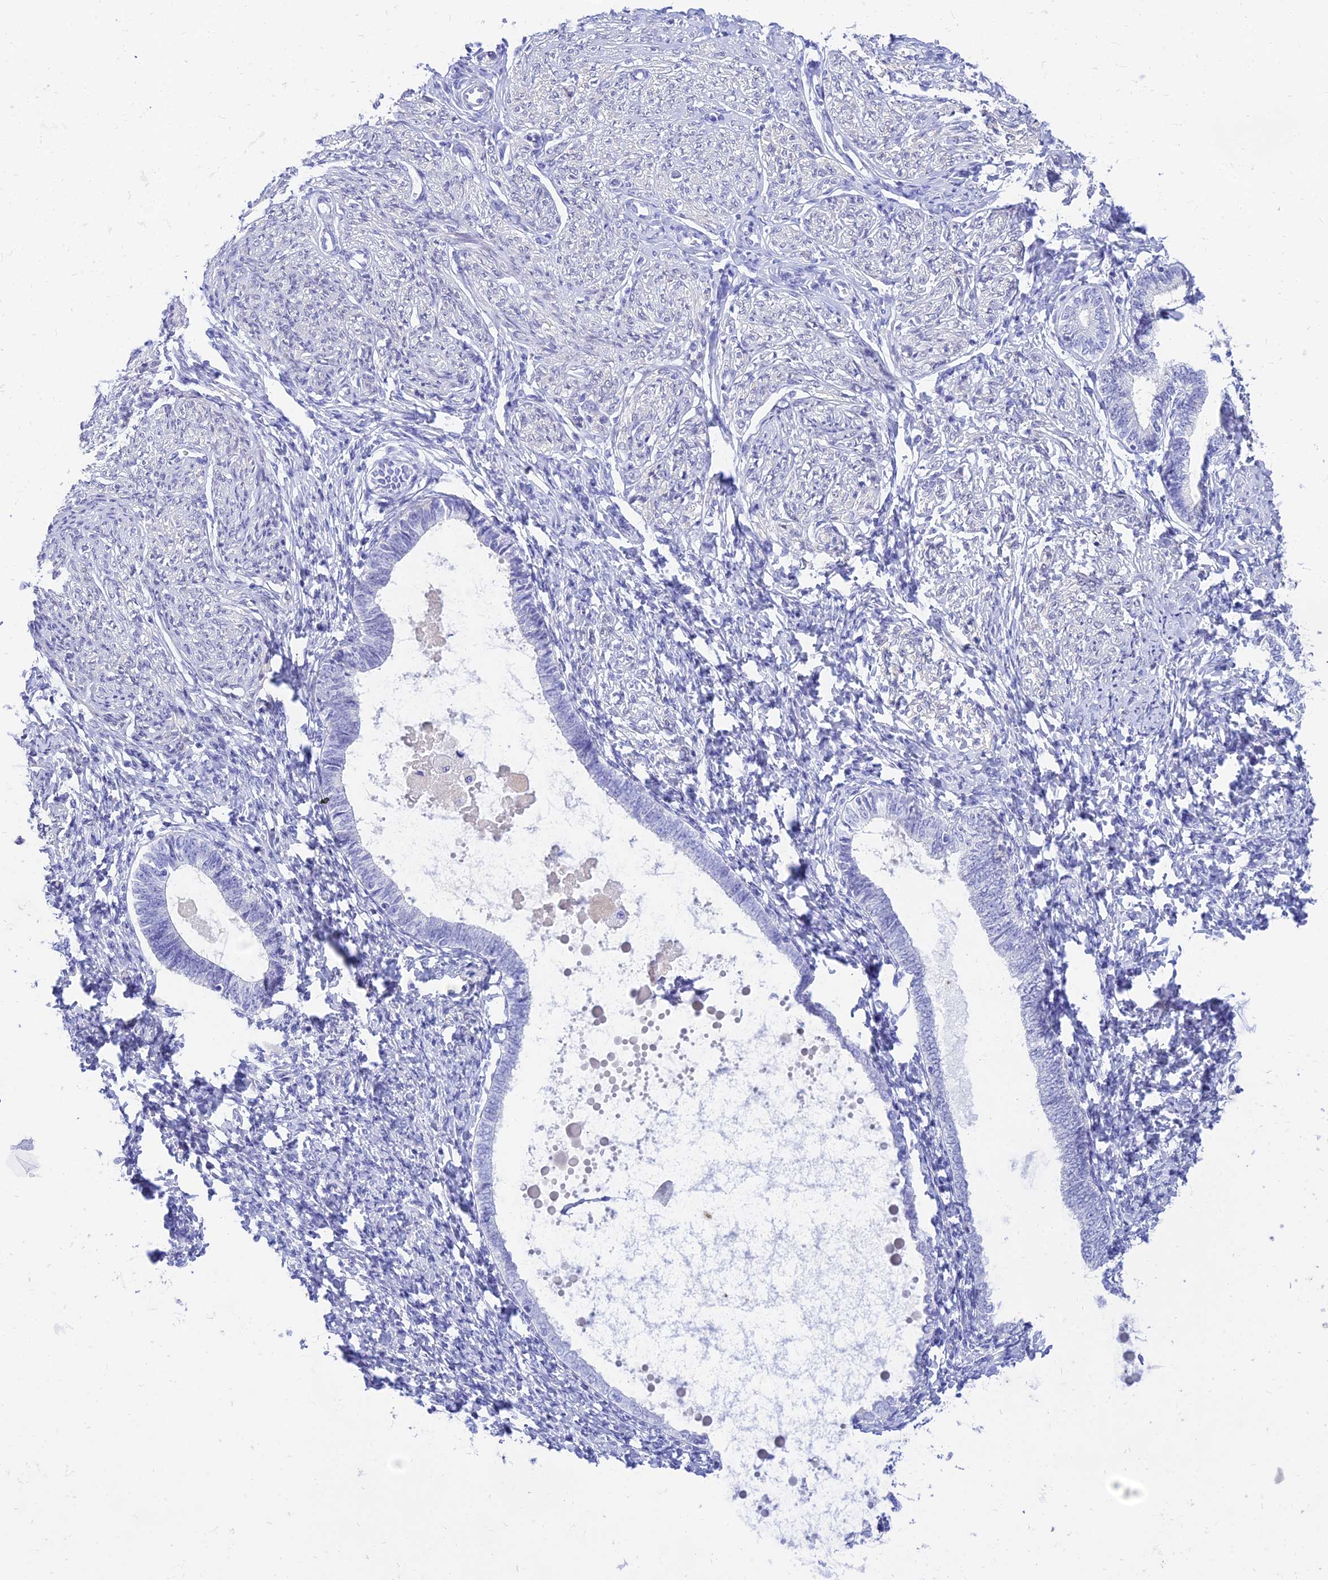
{"staining": {"intensity": "negative", "quantity": "none", "location": "none"}, "tissue": "endometrium", "cell_type": "Cells in endometrial stroma", "image_type": "normal", "snomed": [{"axis": "morphology", "description": "Normal tissue, NOS"}, {"axis": "topography", "description": "Endometrium"}], "caption": "Protein analysis of benign endometrium exhibits no significant positivity in cells in endometrial stroma.", "gene": "TAC3", "patient": {"sex": "female", "age": 72}}